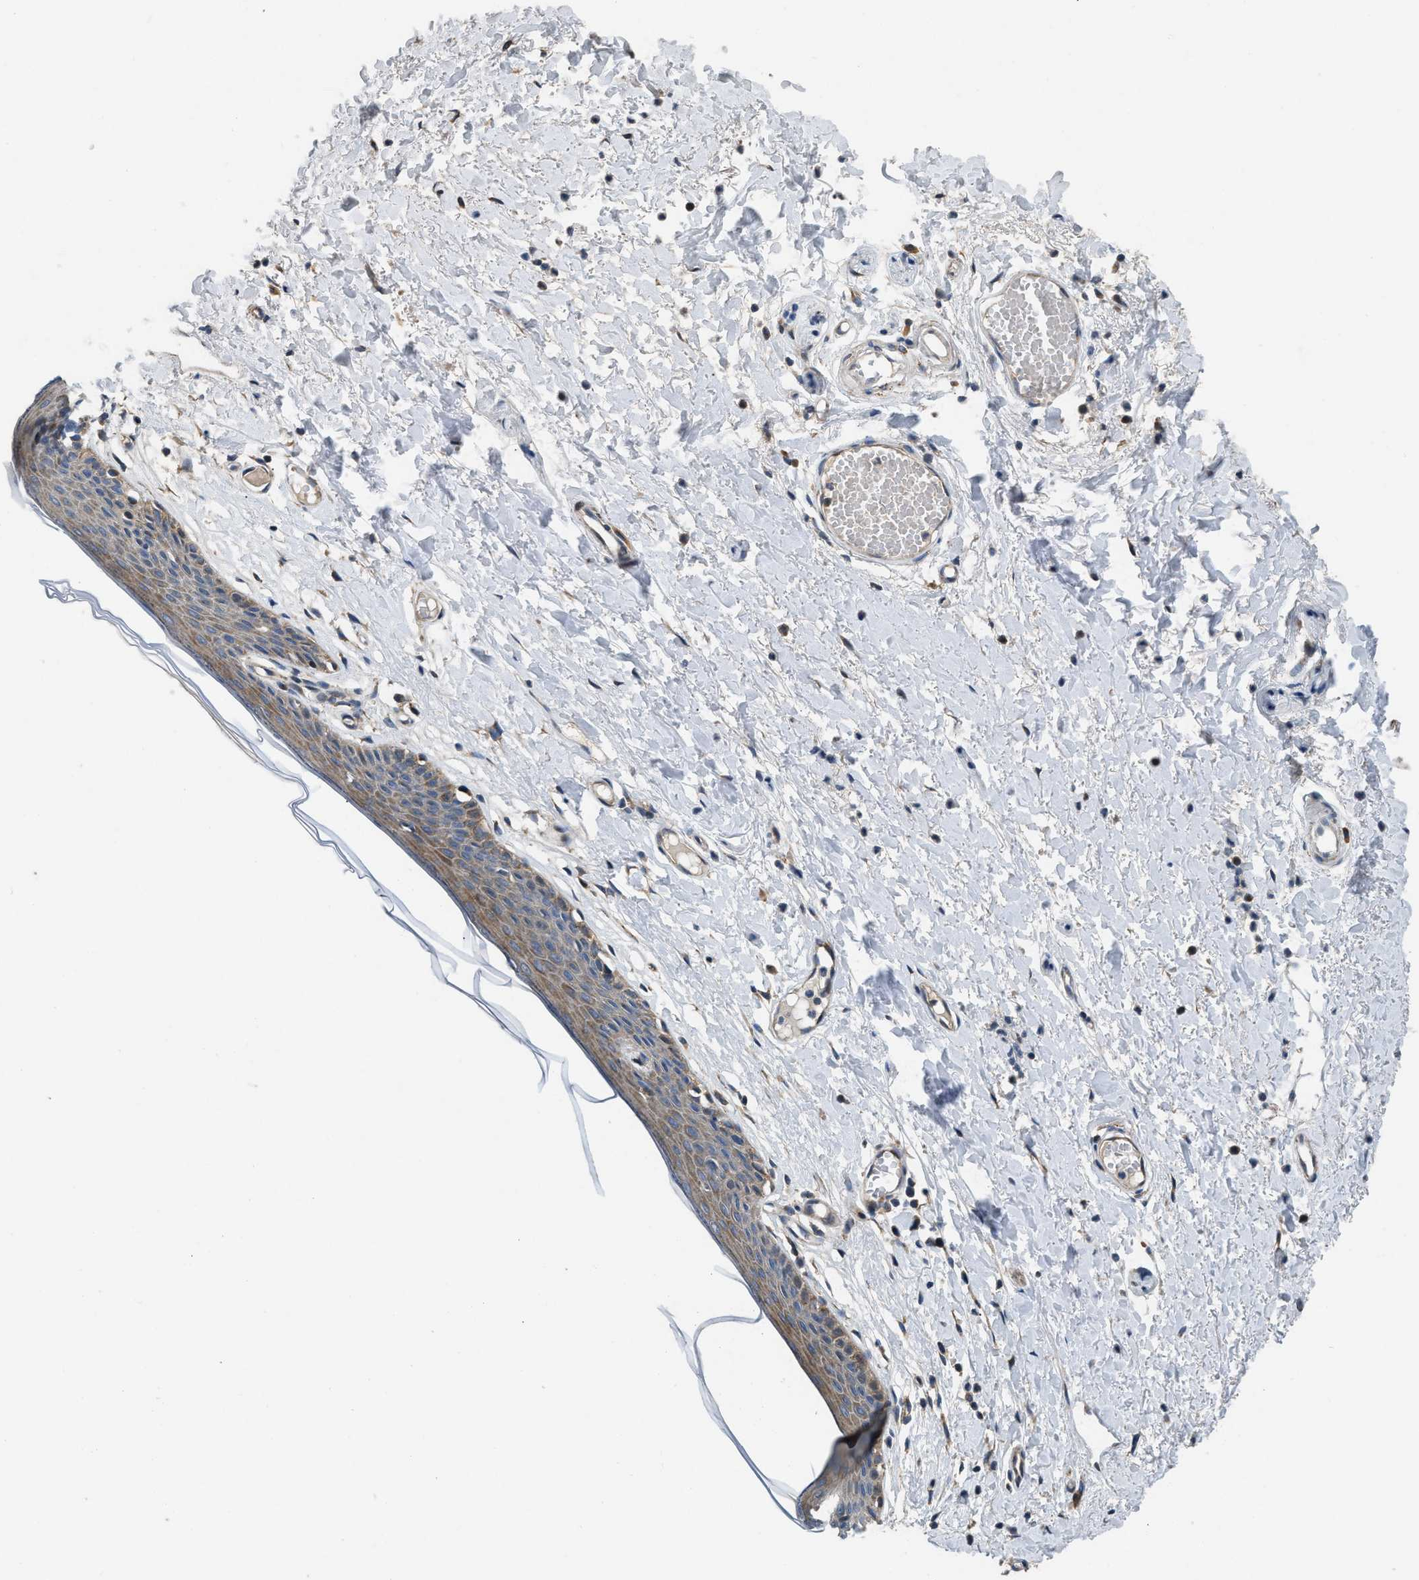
{"staining": {"intensity": "moderate", "quantity": "25%-75%", "location": "cytoplasmic/membranous"}, "tissue": "skin", "cell_type": "Epidermal cells", "image_type": "normal", "snomed": [{"axis": "morphology", "description": "Normal tissue, NOS"}, {"axis": "topography", "description": "Vulva"}], "caption": "A photomicrograph of human skin stained for a protein shows moderate cytoplasmic/membranous brown staining in epidermal cells. Nuclei are stained in blue.", "gene": "TMEM150A", "patient": {"sex": "female", "age": 54}}